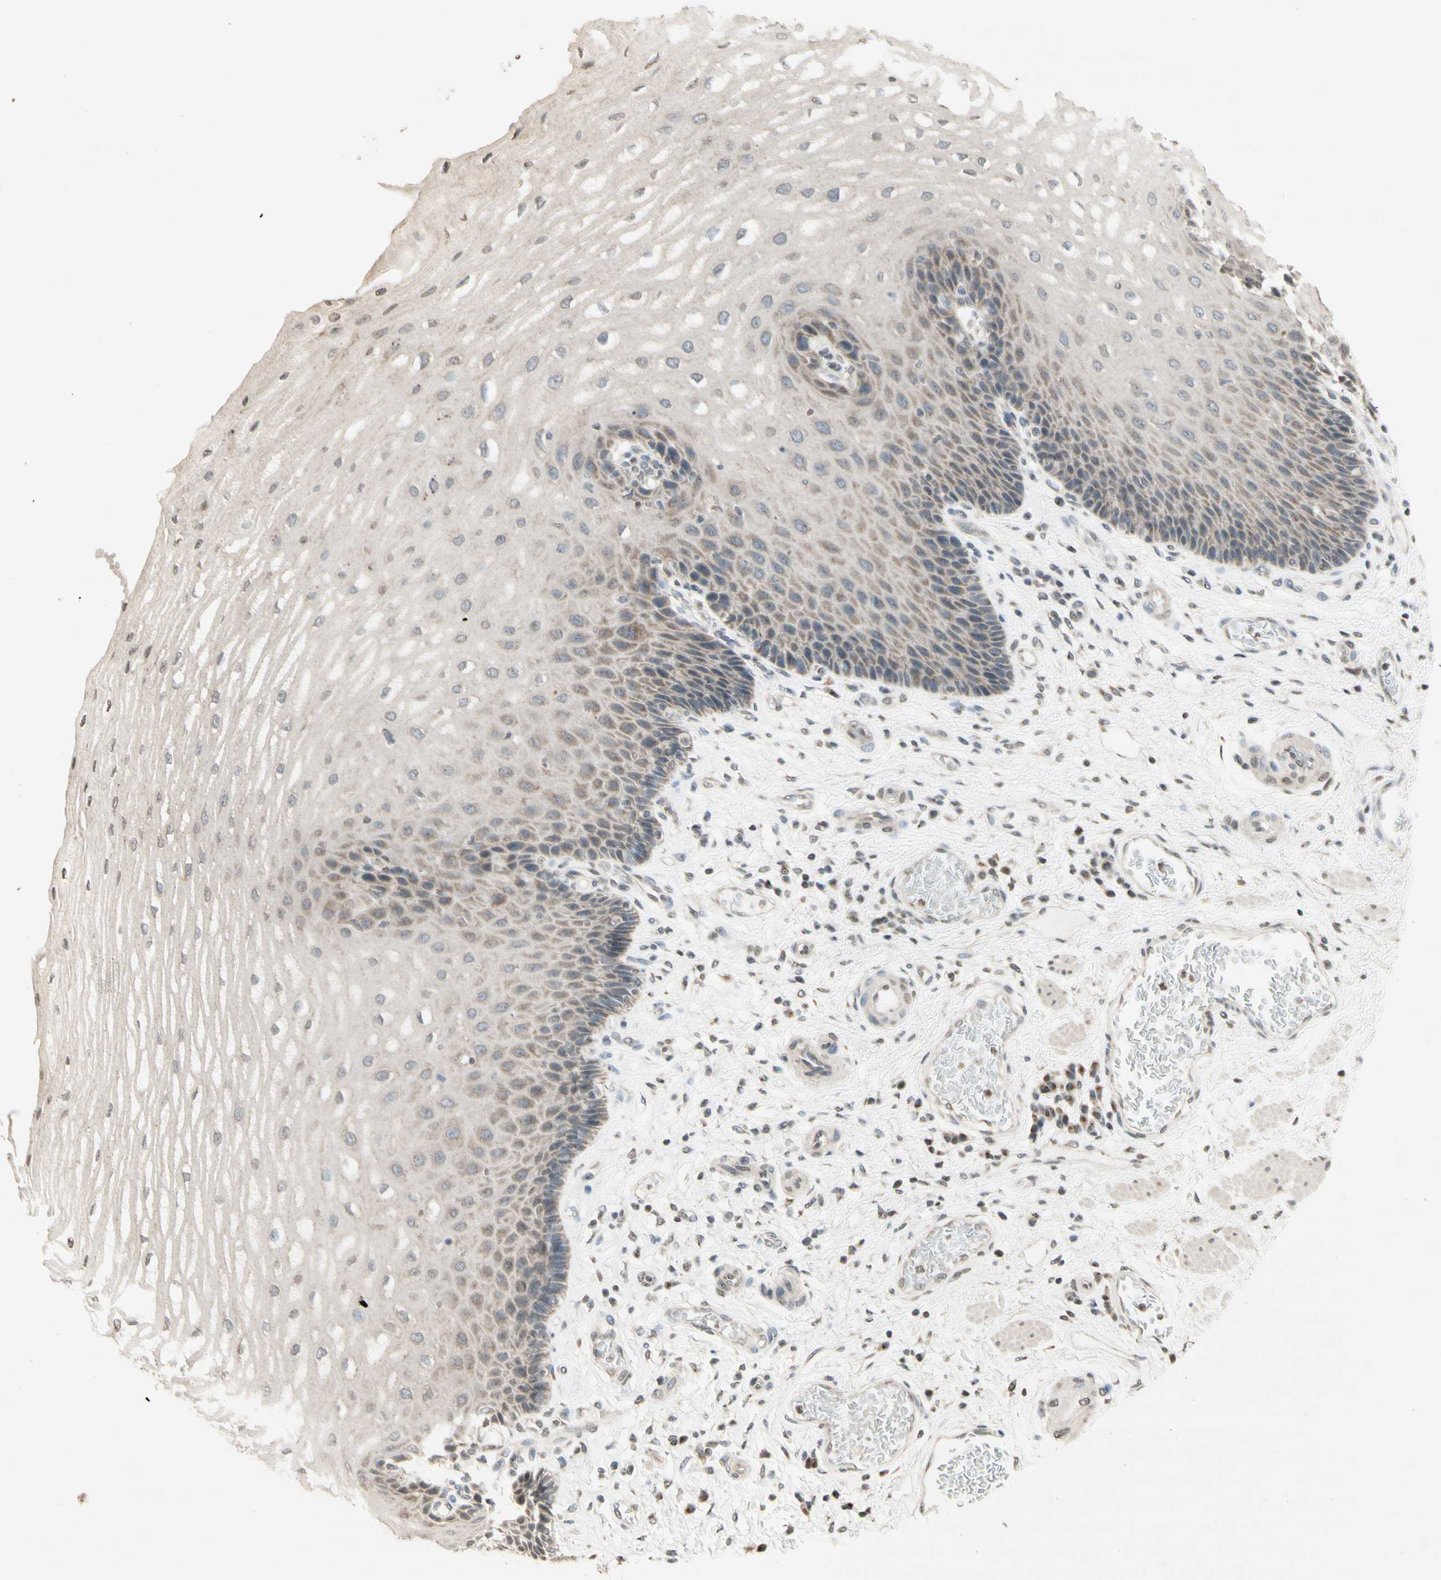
{"staining": {"intensity": "weak", "quantity": "25%-75%", "location": "cytoplasmic/membranous"}, "tissue": "esophagus", "cell_type": "Squamous epithelial cells", "image_type": "normal", "snomed": [{"axis": "morphology", "description": "Normal tissue, NOS"}, {"axis": "topography", "description": "Esophagus"}], "caption": "Immunohistochemistry photomicrograph of benign human esophagus stained for a protein (brown), which shows low levels of weak cytoplasmic/membranous staining in approximately 25%-75% of squamous epithelial cells.", "gene": "CCNI", "patient": {"sex": "male", "age": 54}}